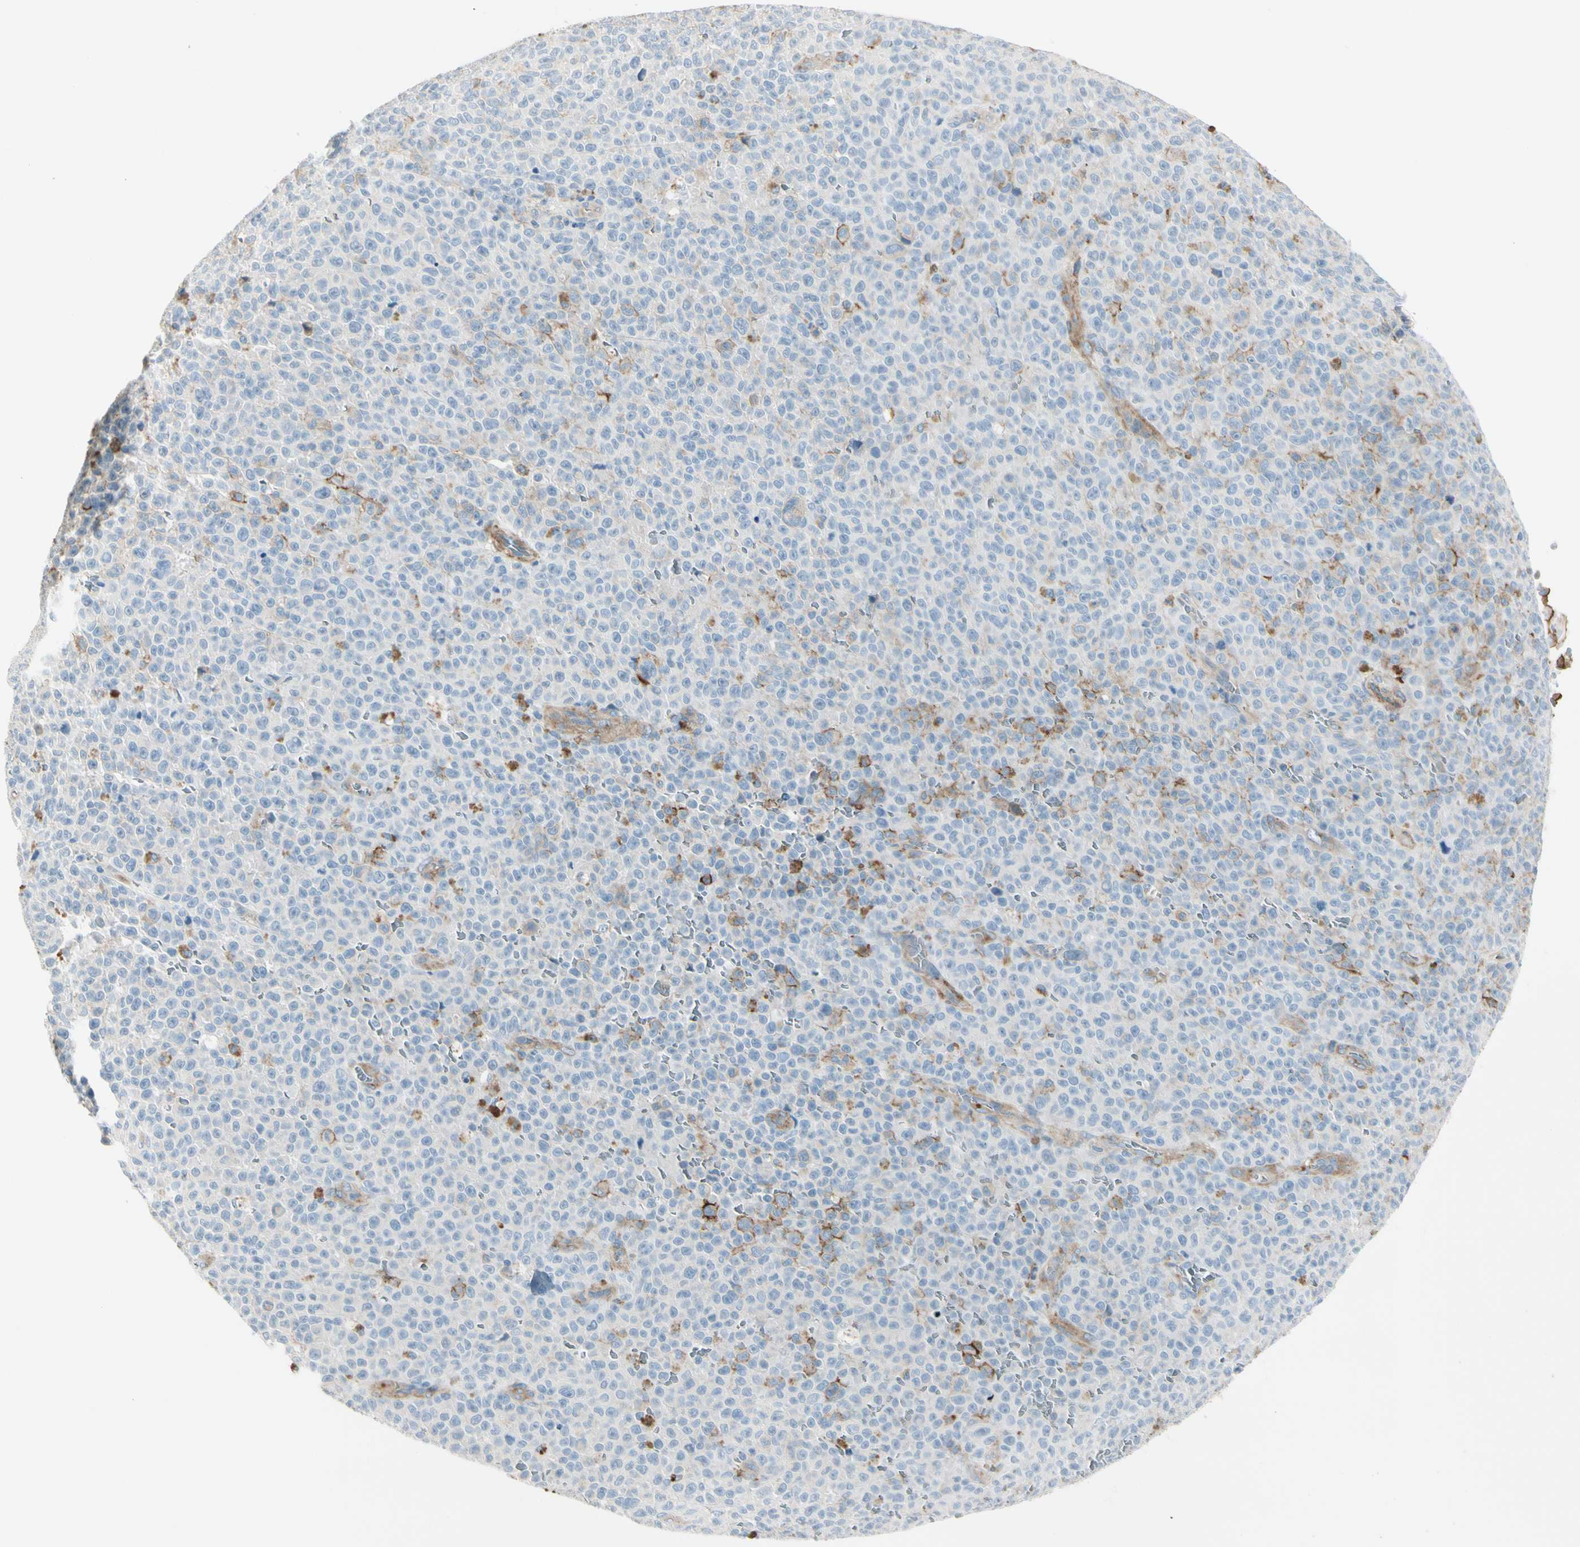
{"staining": {"intensity": "weak", "quantity": "<25%", "location": "cytoplasmic/membranous"}, "tissue": "melanoma", "cell_type": "Tumor cells", "image_type": "cancer", "snomed": [{"axis": "morphology", "description": "Malignant melanoma, NOS"}, {"axis": "topography", "description": "Skin"}], "caption": "Immunohistochemical staining of human malignant melanoma exhibits no significant expression in tumor cells.", "gene": "ITGA3", "patient": {"sex": "female", "age": 82}}